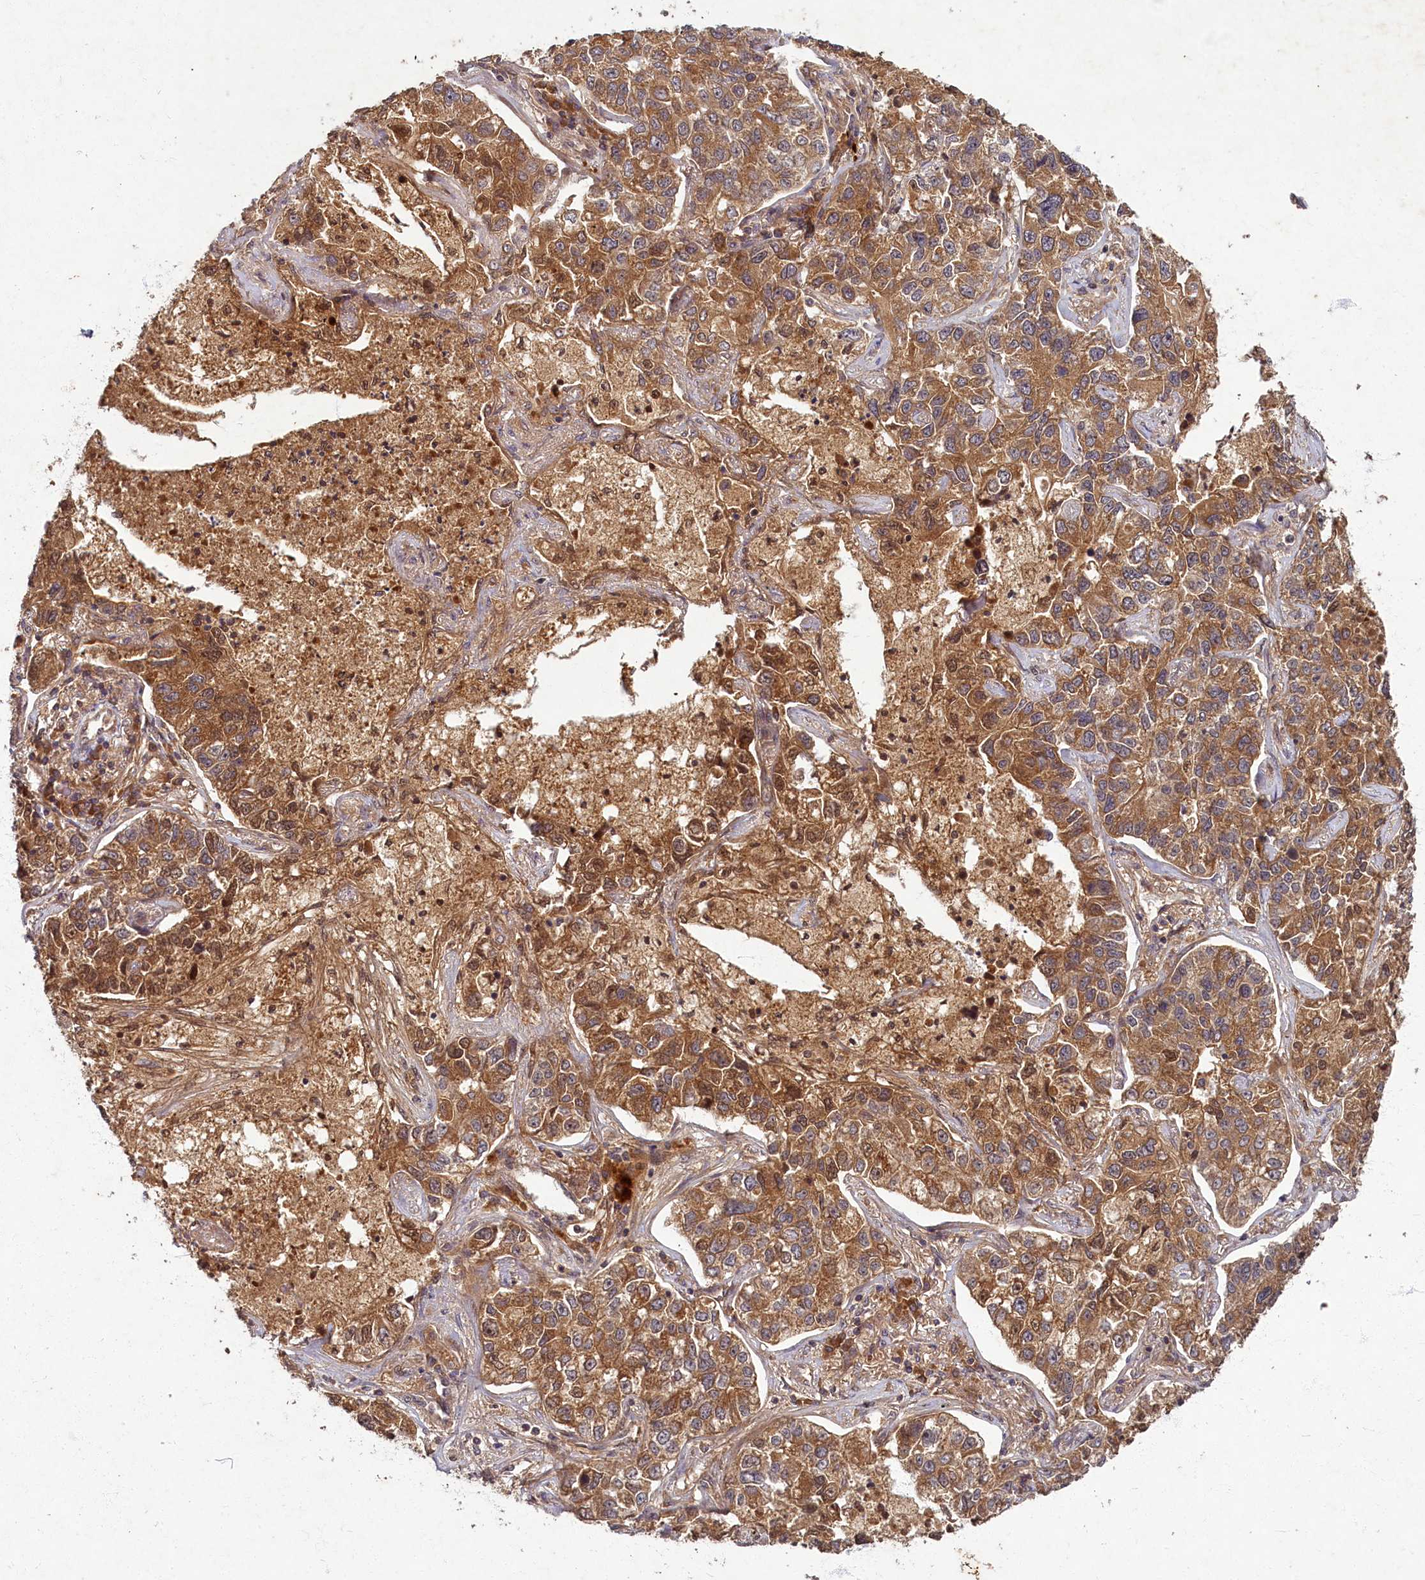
{"staining": {"intensity": "moderate", "quantity": ">75%", "location": "cytoplasmic/membranous"}, "tissue": "lung cancer", "cell_type": "Tumor cells", "image_type": "cancer", "snomed": [{"axis": "morphology", "description": "Adenocarcinoma, NOS"}, {"axis": "topography", "description": "Lung"}], "caption": "Moderate cytoplasmic/membranous expression for a protein is seen in approximately >75% of tumor cells of lung cancer using immunohistochemistry (IHC).", "gene": "BICD1", "patient": {"sex": "male", "age": 49}}